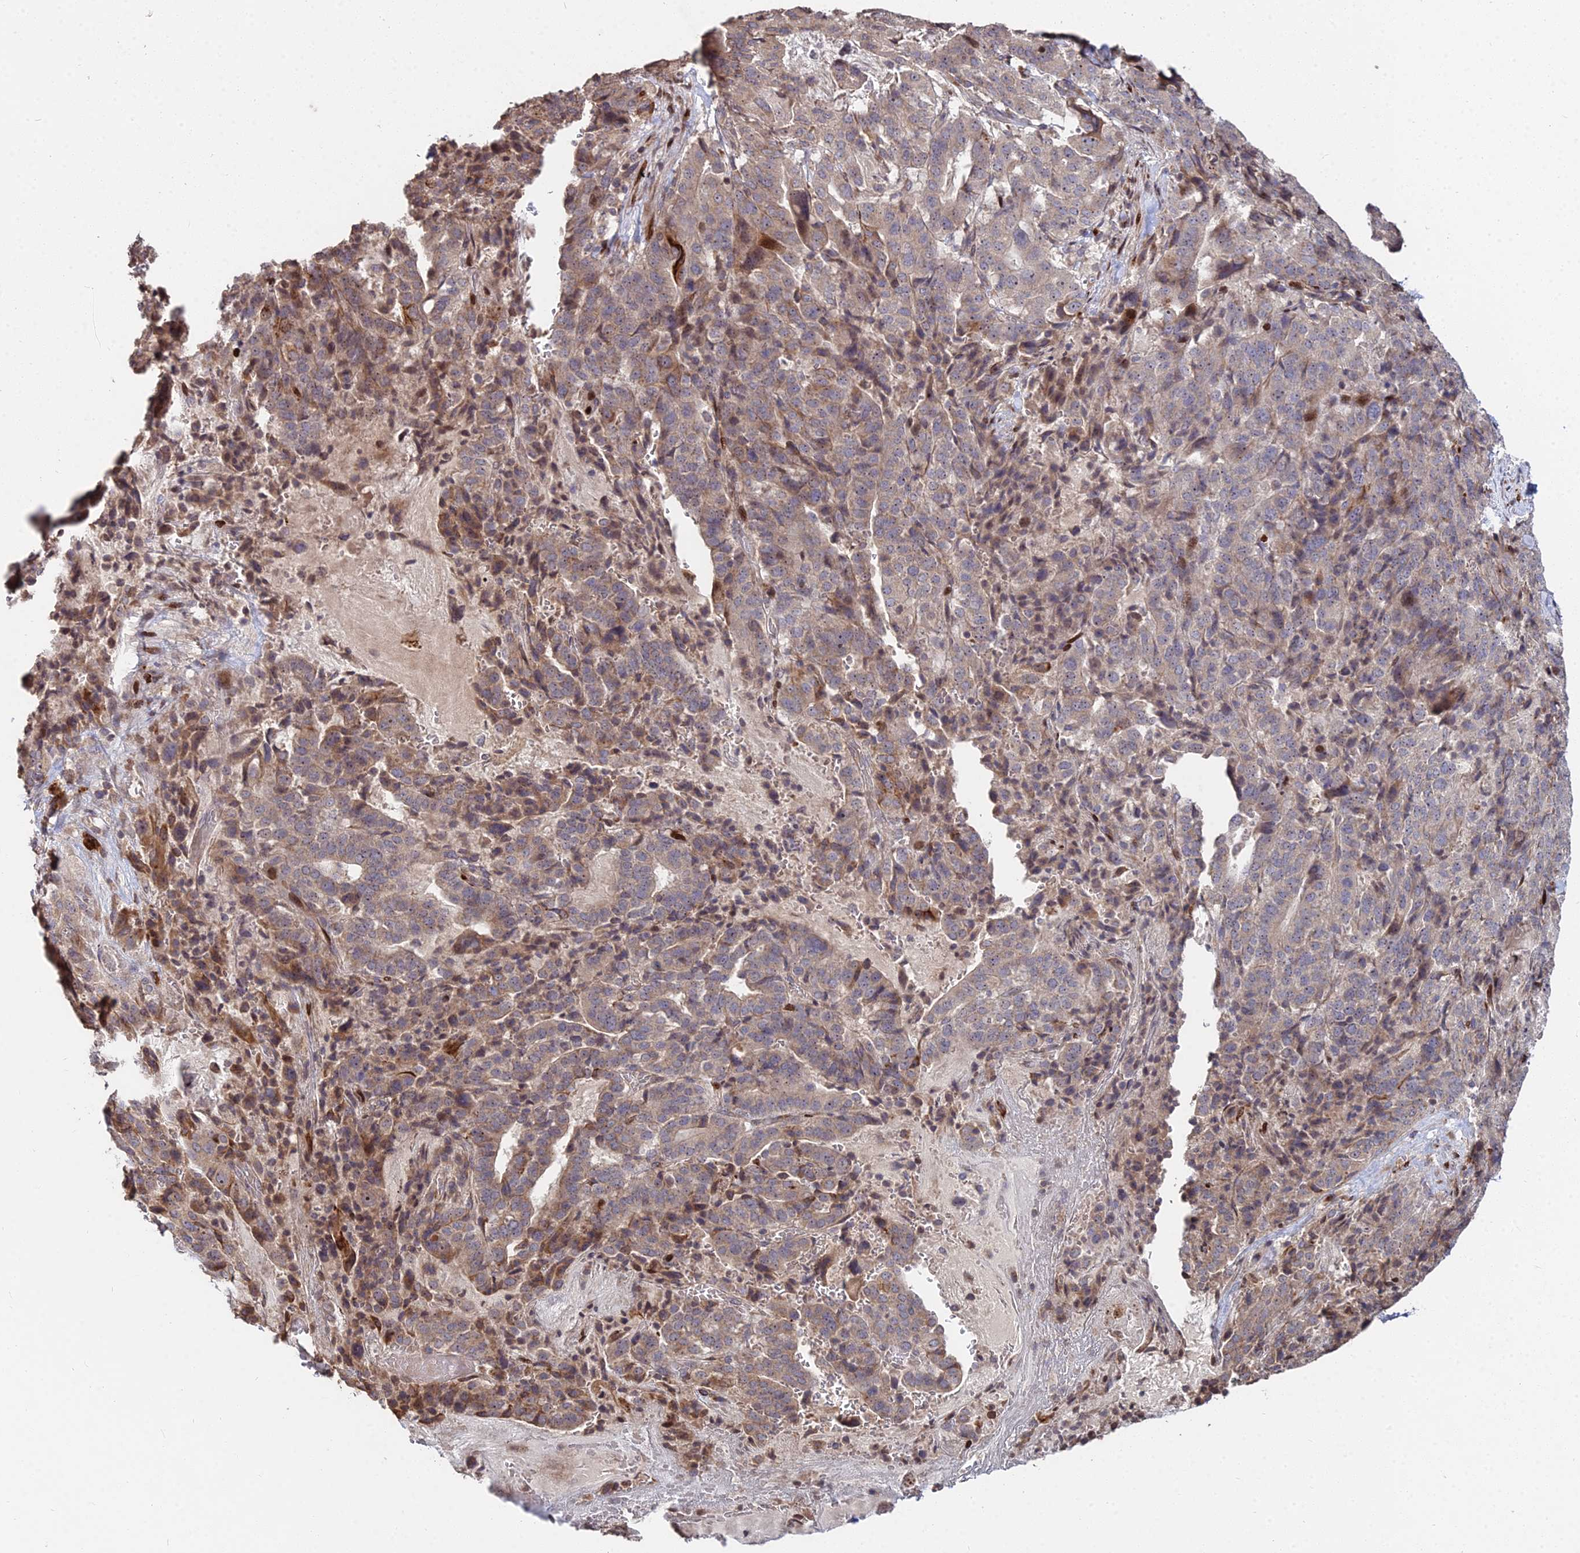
{"staining": {"intensity": "moderate", "quantity": "25%-75%", "location": "cytoplasmic/membranous"}, "tissue": "stomach cancer", "cell_type": "Tumor cells", "image_type": "cancer", "snomed": [{"axis": "morphology", "description": "Adenocarcinoma, NOS"}, {"axis": "topography", "description": "Stomach"}], "caption": "Protein staining of adenocarcinoma (stomach) tissue exhibits moderate cytoplasmic/membranous expression in about 25%-75% of tumor cells.", "gene": "RBMS2", "patient": {"sex": "male", "age": 48}}